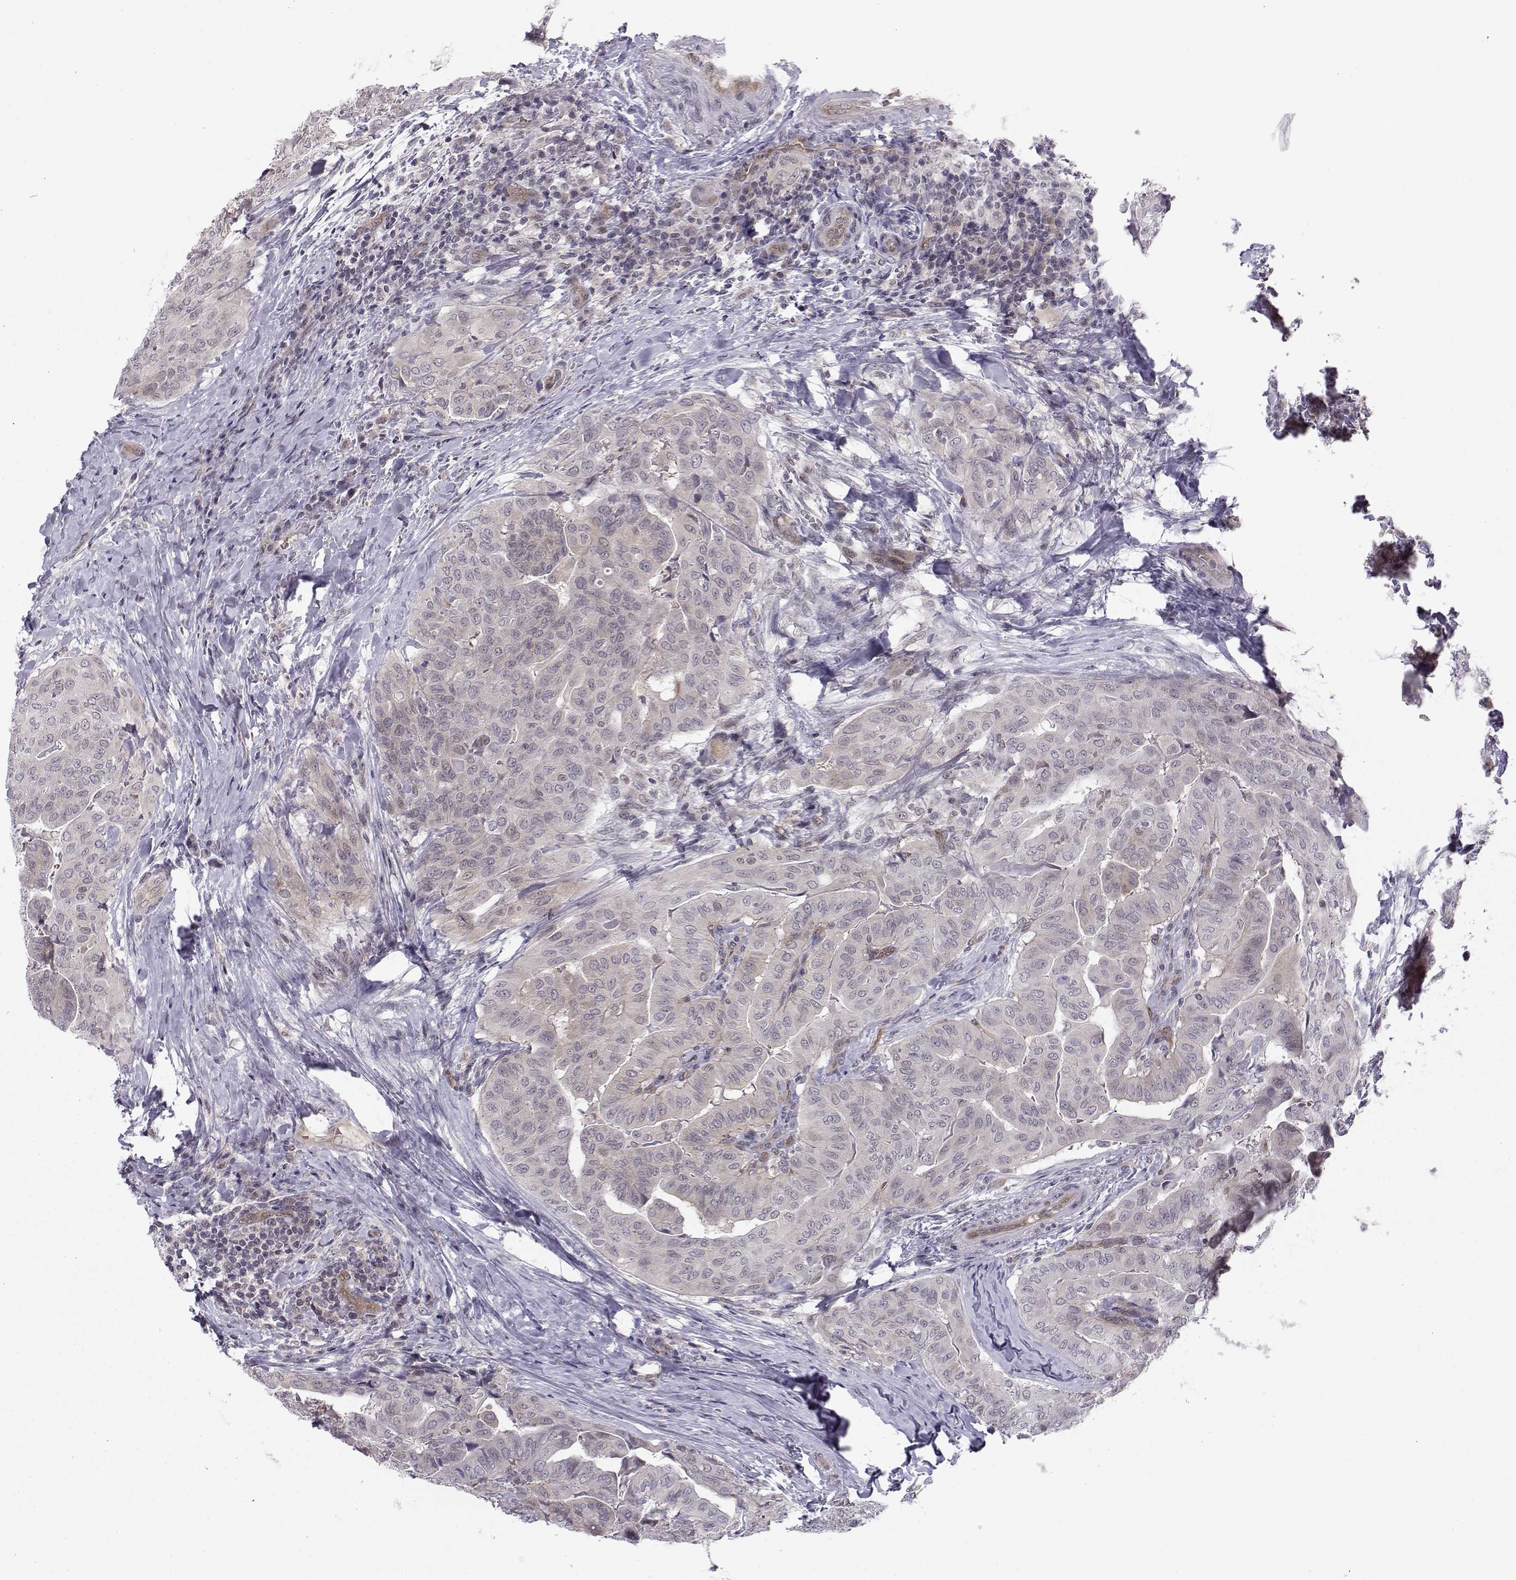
{"staining": {"intensity": "negative", "quantity": "none", "location": "none"}, "tissue": "thyroid cancer", "cell_type": "Tumor cells", "image_type": "cancer", "snomed": [{"axis": "morphology", "description": "Papillary adenocarcinoma, NOS"}, {"axis": "topography", "description": "Thyroid gland"}], "caption": "There is no significant staining in tumor cells of thyroid cancer (papillary adenocarcinoma).", "gene": "KIF13B", "patient": {"sex": "female", "age": 68}}